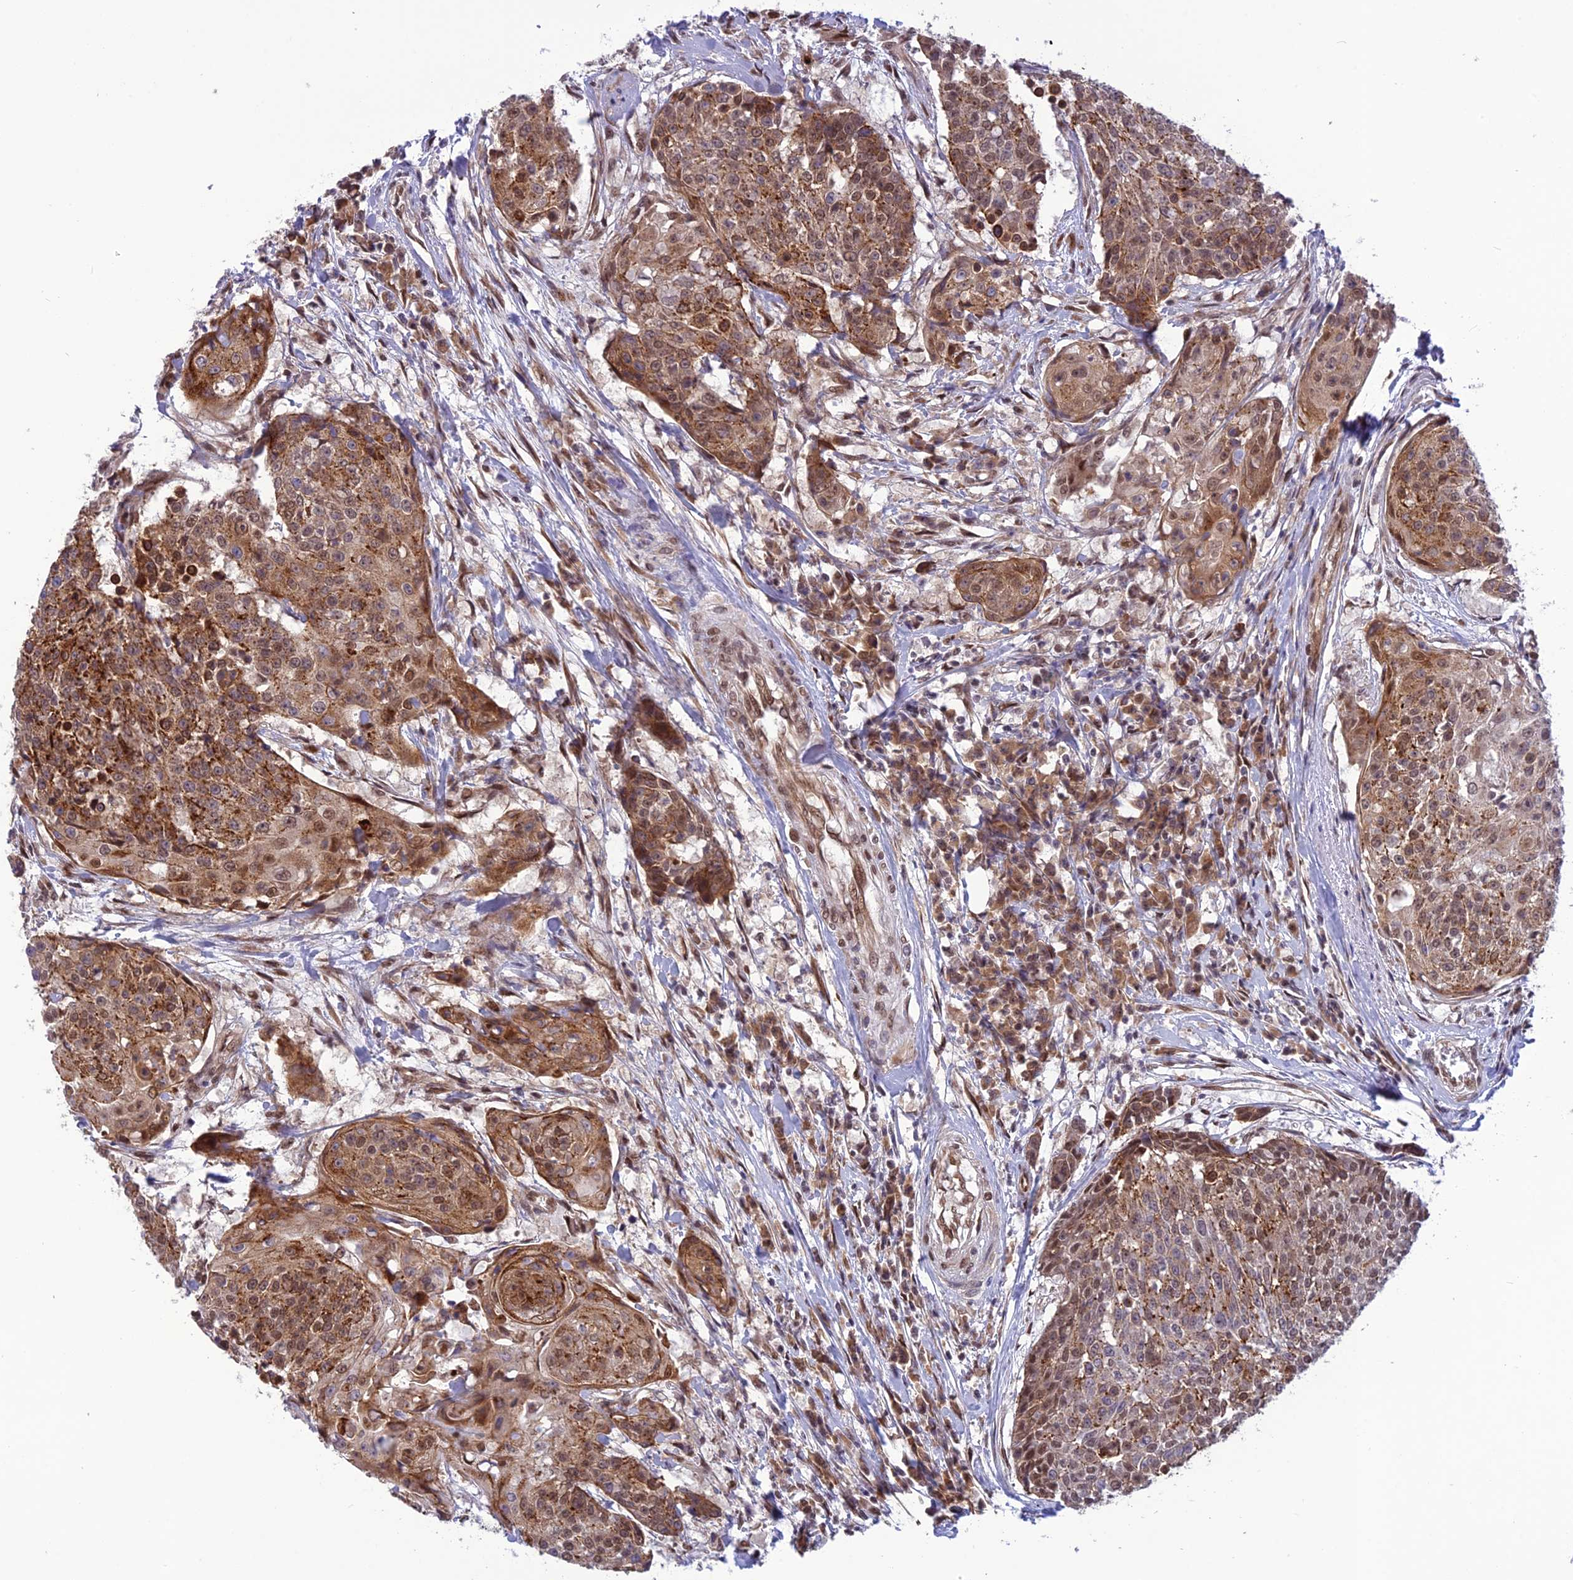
{"staining": {"intensity": "moderate", "quantity": ">75%", "location": "cytoplasmic/membranous,nuclear"}, "tissue": "urothelial cancer", "cell_type": "Tumor cells", "image_type": "cancer", "snomed": [{"axis": "morphology", "description": "Urothelial carcinoma, High grade"}, {"axis": "topography", "description": "Urinary bladder"}], "caption": "High-magnification brightfield microscopy of urothelial cancer stained with DAB (3,3'-diaminobenzidine) (brown) and counterstained with hematoxylin (blue). tumor cells exhibit moderate cytoplasmic/membranous and nuclear staining is identified in about>75% of cells.", "gene": "RTRAF", "patient": {"sex": "female", "age": 63}}